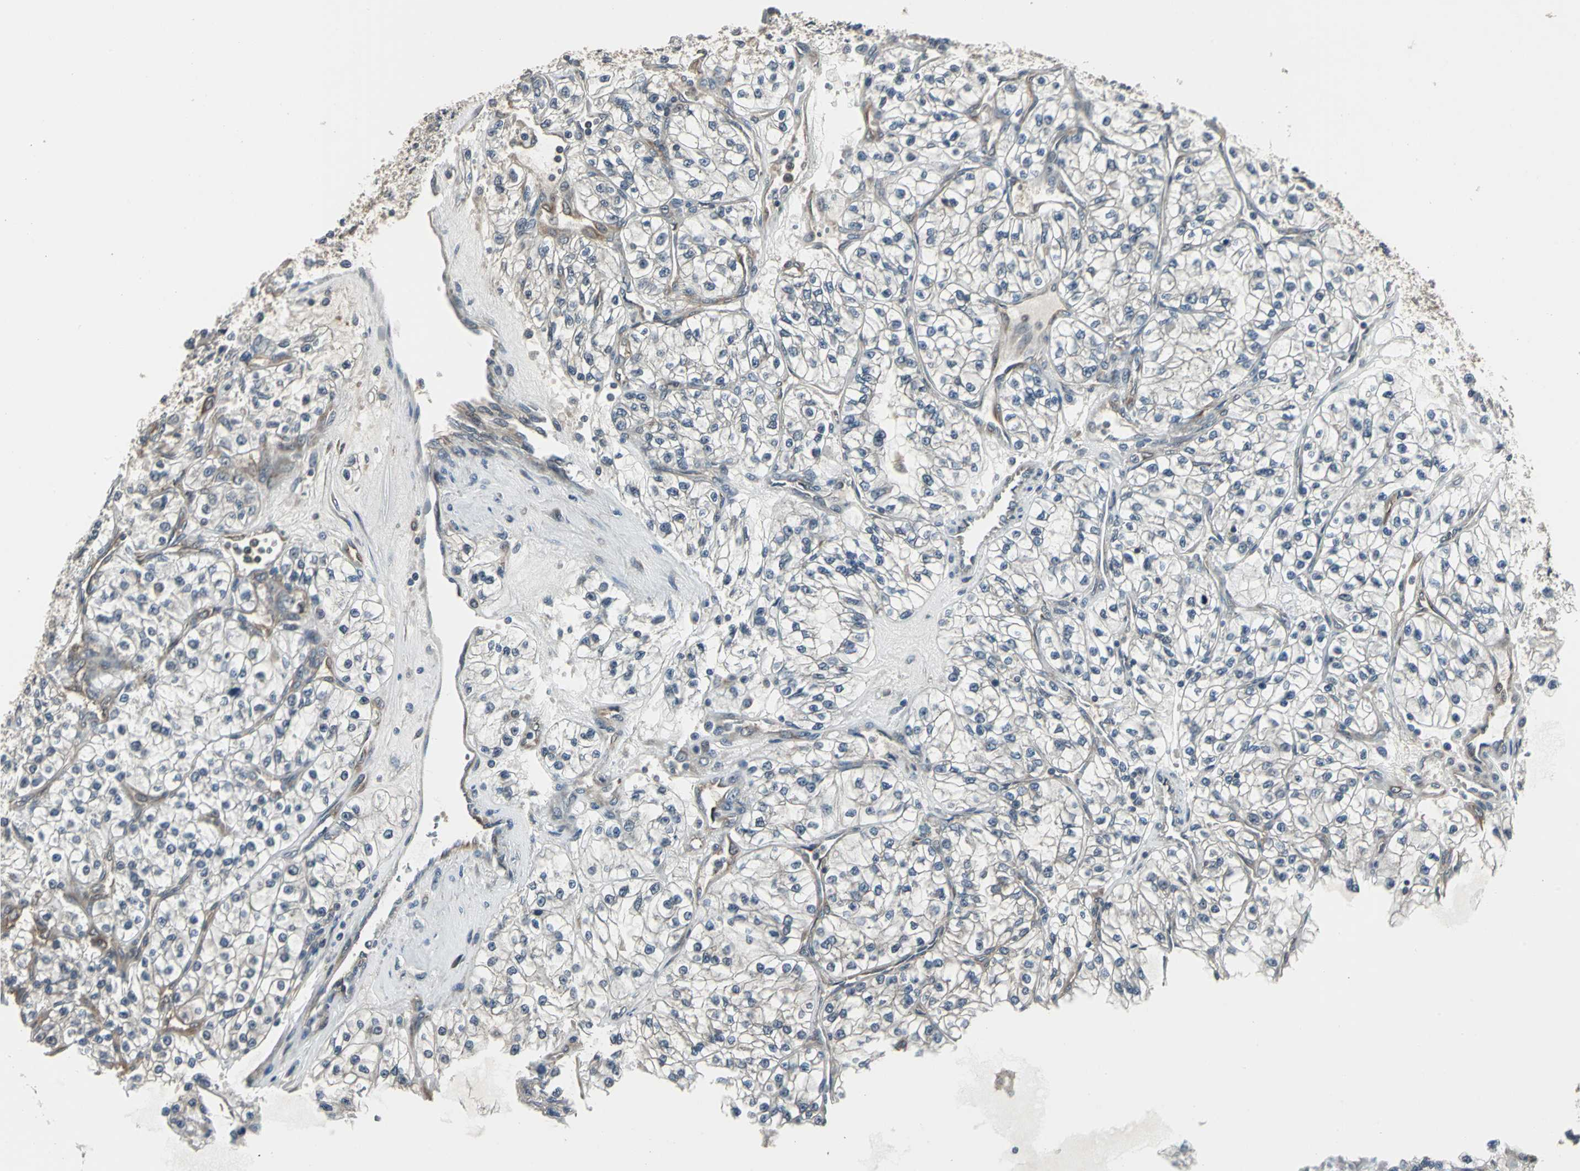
{"staining": {"intensity": "negative", "quantity": "none", "location": "none"}, "tissue": "renal cancer", "cell_type": "Tumor cells", "image_type": "cancer", "snomed": [{"axis": "morphology", "description": "Adenocarcinoma, NOS"}, {"axis": "topography", "description": "Kidney"}], "caption": "Adenocarcinoma (renal) stained for a protein using immunohistochemistry (IHC) displays no staining tumor cells.", "gene": "PFDN1", "patient": {"sex": "female", "age": 57}}